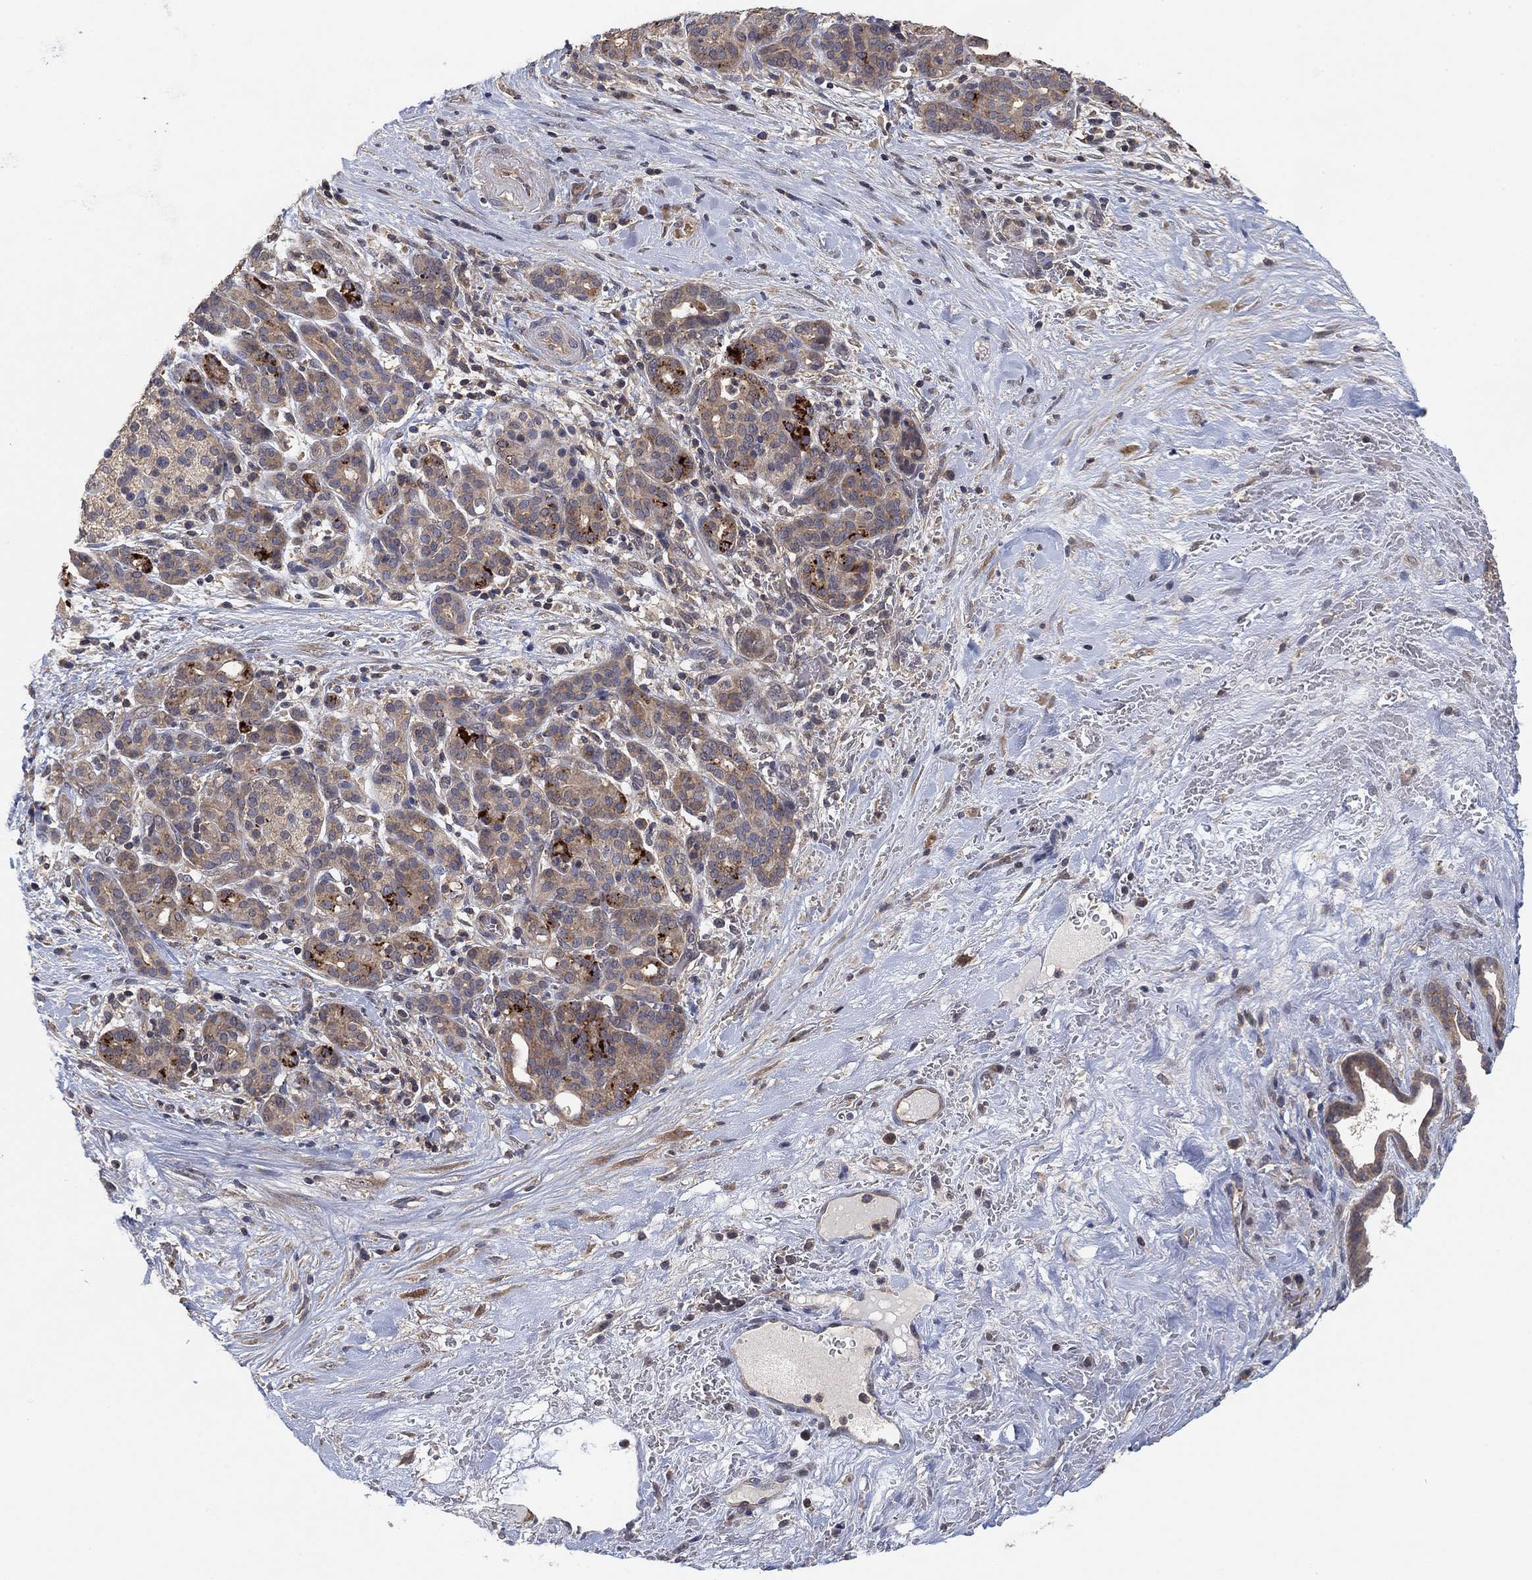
{"staining": {"intensity": "weak", "quantity": "25%-75%", "location": "cytoplasmic/membranous"}, "tissue": "pancreatic cancer", "cell_type": "Tumor cells", "image_type": "cancer", "snomed": [{"axis": "morphology", "description": "Adenocarcinoma, NOS"}, {"axis": "topography", "description": "Pancreas"}], "caption": "Immunohistochemical staining of adenocarcinoma (pancreatic) demonstrates weak cytoplasmic/membranous protein expression in about 25%-75% of tumor cells. The protein is stained brown, and the nuclei are stained in blue (DAB (3,3'-diaminobenzidine) IHC with brightfield microscopy, high magnification).", "gene": "CCDC43", "patient": {"sex": "male", "age": 44}}